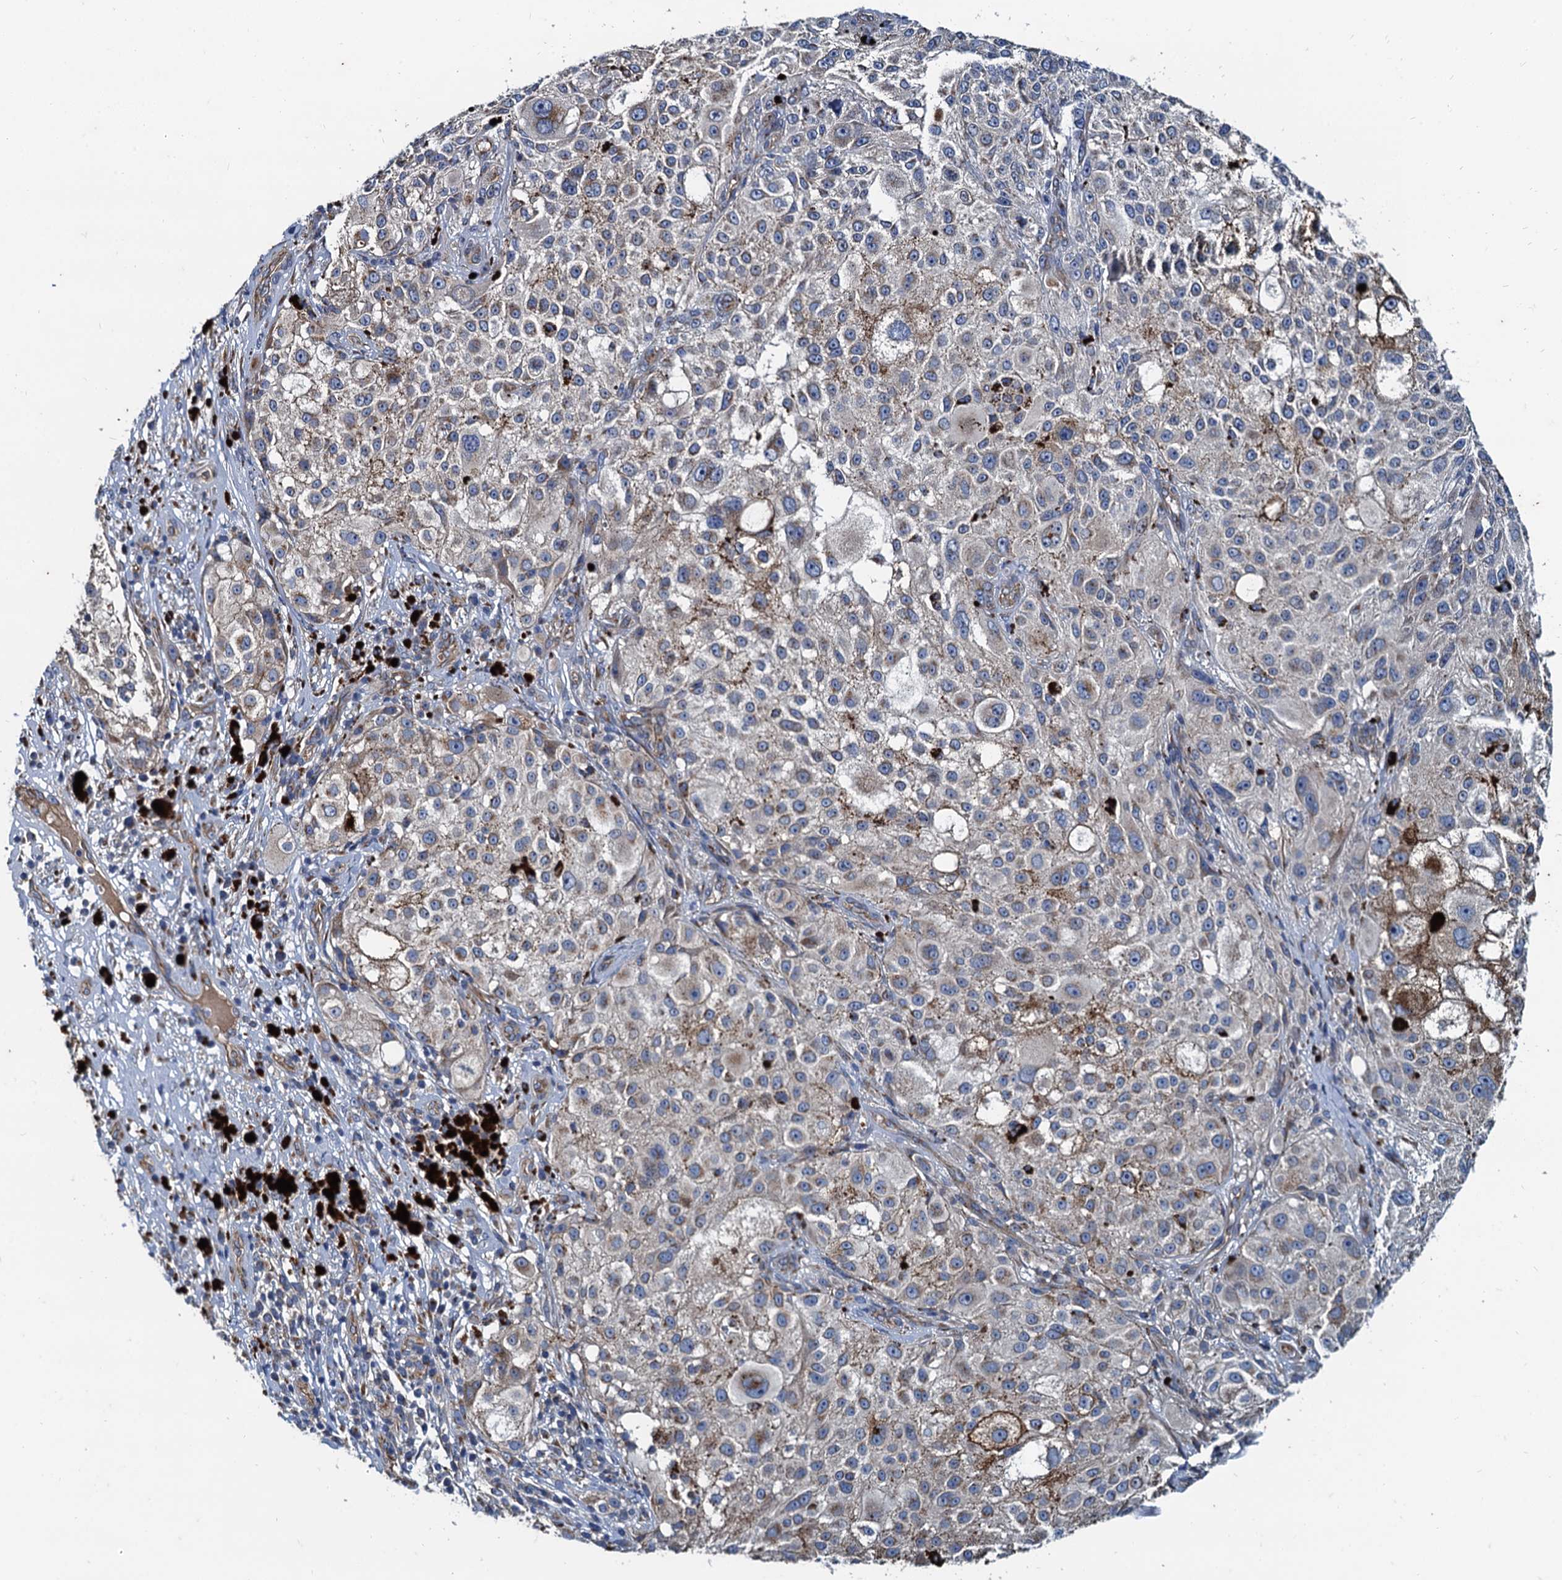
{"staining": {"intensity": "weak", "quantity": ">75%", "location": "cytoplasmic/membranous"}, "tissue": "melanoma", "cell_type": "Tumor cells", "image_type": "cancer", "snomed": [{"axis": "morphology", "description": "Necrosis, NOS"}, {"axis": "morphology", "description": "Malignant melanoma, NOS"}, {"axis": "topography", "description": "Skin"}], "caption": "IHC (DAB (3,3'-diaminobenzidine)) staining of malignant melanoma reveals weak cytoplasmic/membranous protein positivity in approximately >75% of tumor cells. (DAB IHC, brown staining for protein, blue staining for nuclei).", "gene": "NGRN", "patient": {"sex": "female", "age": 87}}